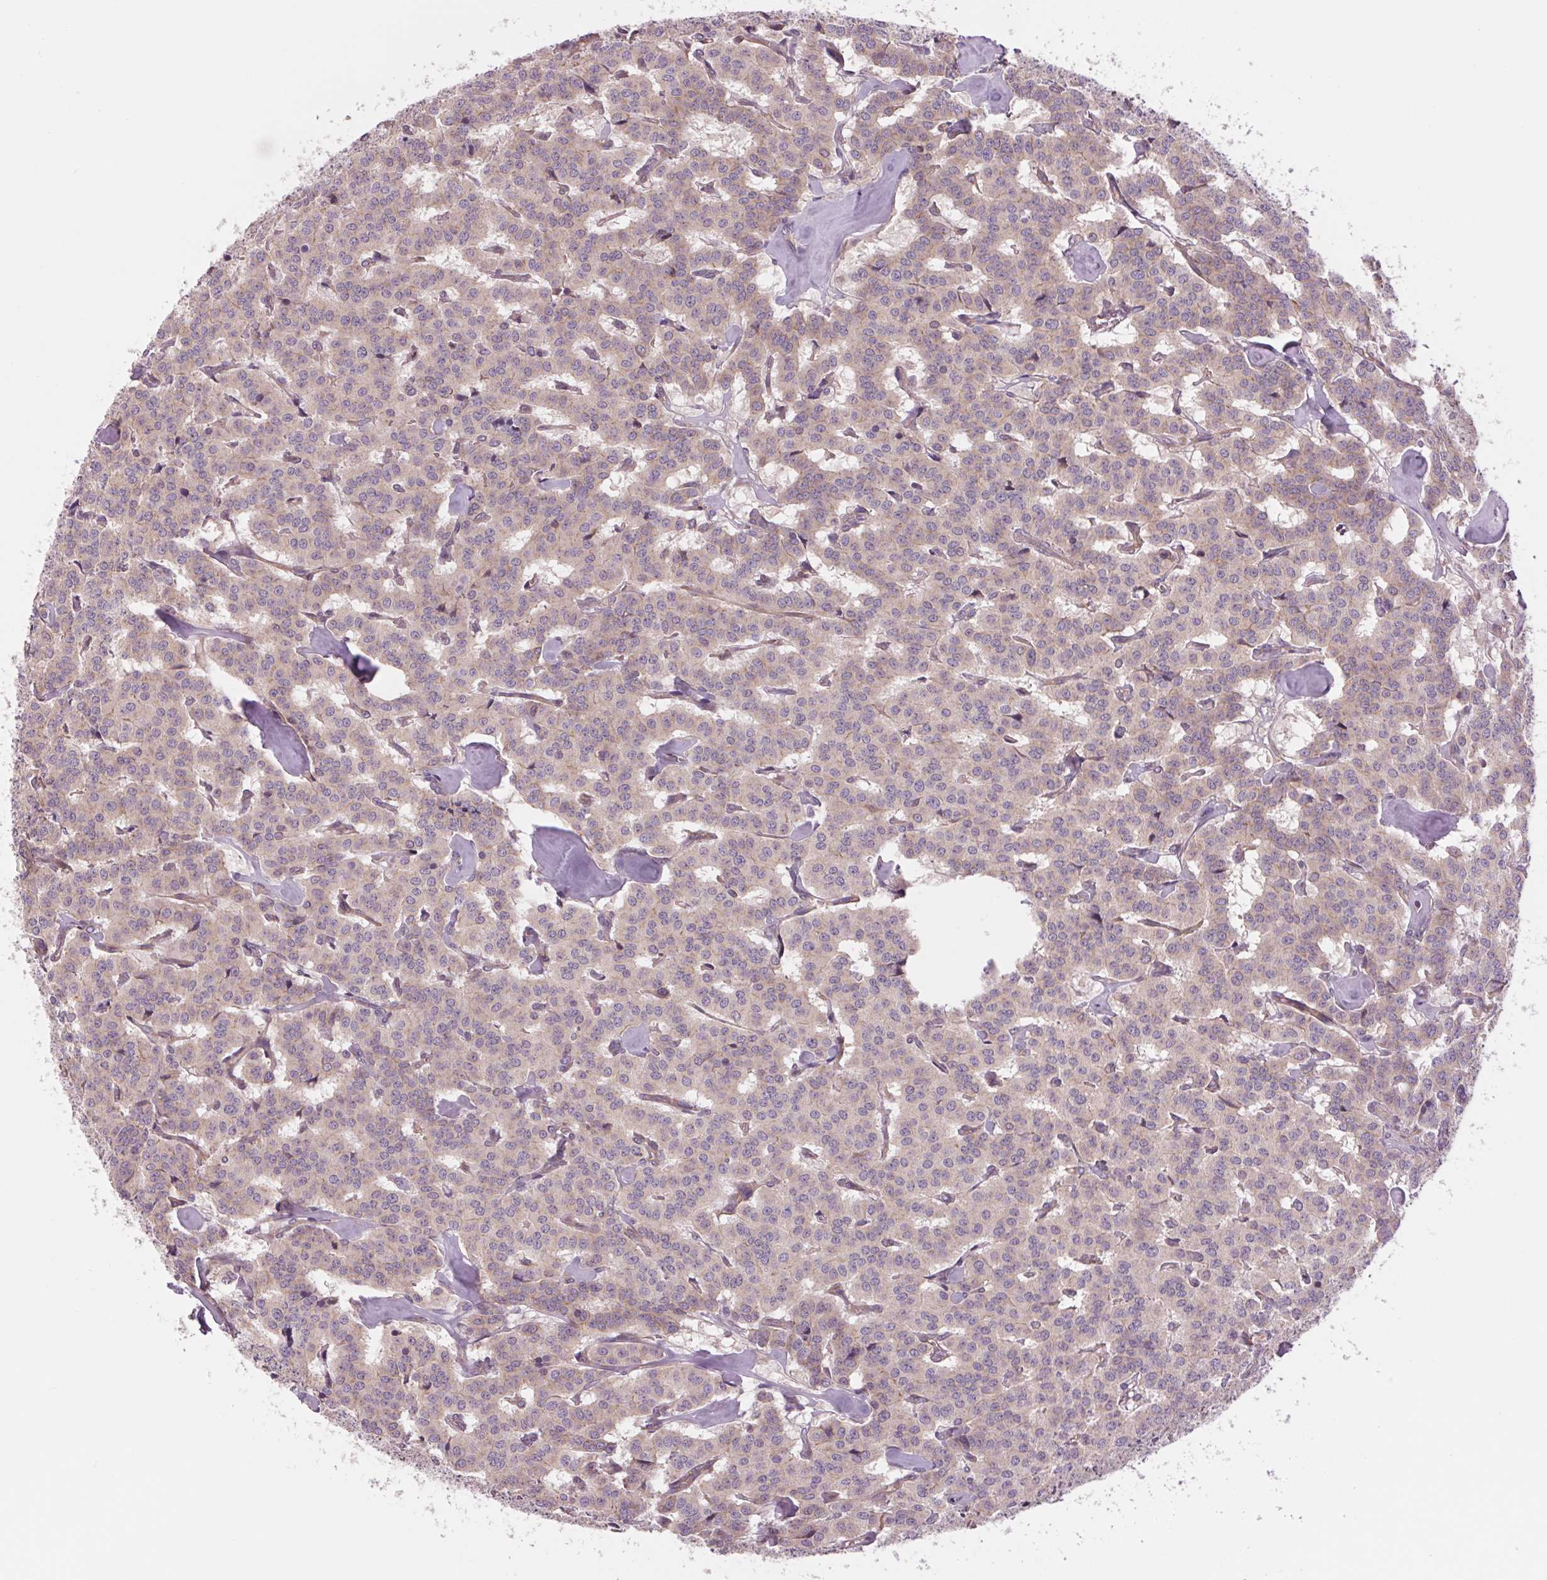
{"staining": {"intensity": "negative", "quantity": "none", "location": "none"}, "tissue": "carcinoid", "cell_type": "Tumor cells", "image_type": "cancer", "snomed": [{"axis": "morphology", "description": "Carcinoid, malignant, NOS"}, {"axis": "topography", "description": "Lung"}], "caption": "Tumor cells are negative for protein expression in human carcinoid. (Immunohistochemistry, brightfield microscopy, high magnification).", "gene": "SH3RF2", "patient": {"sex": "female", "age": 46}}